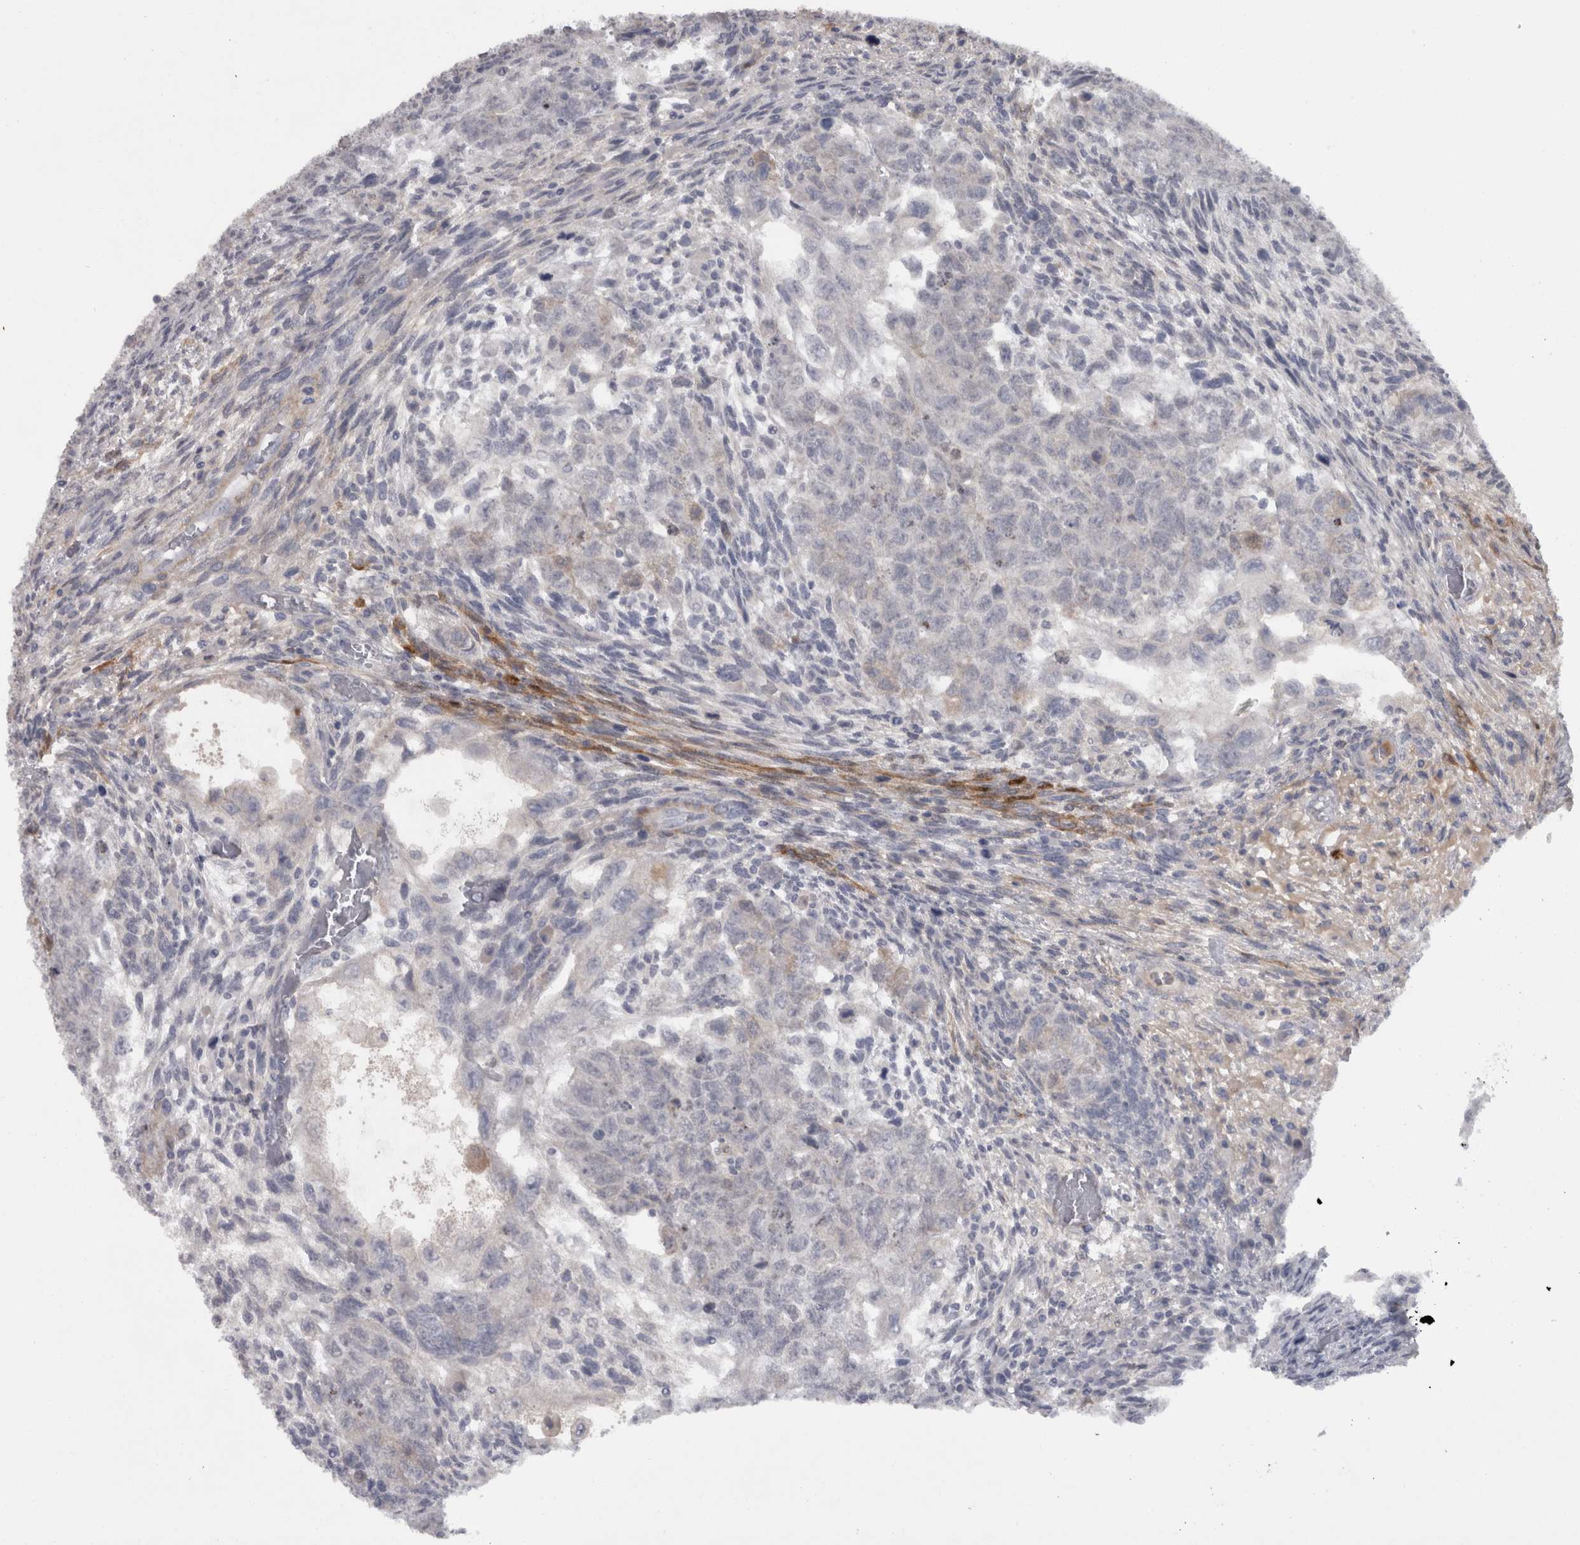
{"staining": {"intensity": "negative", "quantity": "none", "location": "none"}, "tissue": "testis cancer", "cell_type": "Tumor cells", "image_type": "cancer", "snomed": [{"axis": "morphology", "description": "Normal tissue, NOS"}, {"axis": "morphology", "description": "Carcinoma, Embryonal, NOS"}, {"axis": "topography", "description": "Testis"}], "caption": "Testis cancer was stained to show a protein in brown. There is no significant expression in tumor cells.", "gene": "PPP1R12B", "patient": {"sex": "male", "age": 36}}